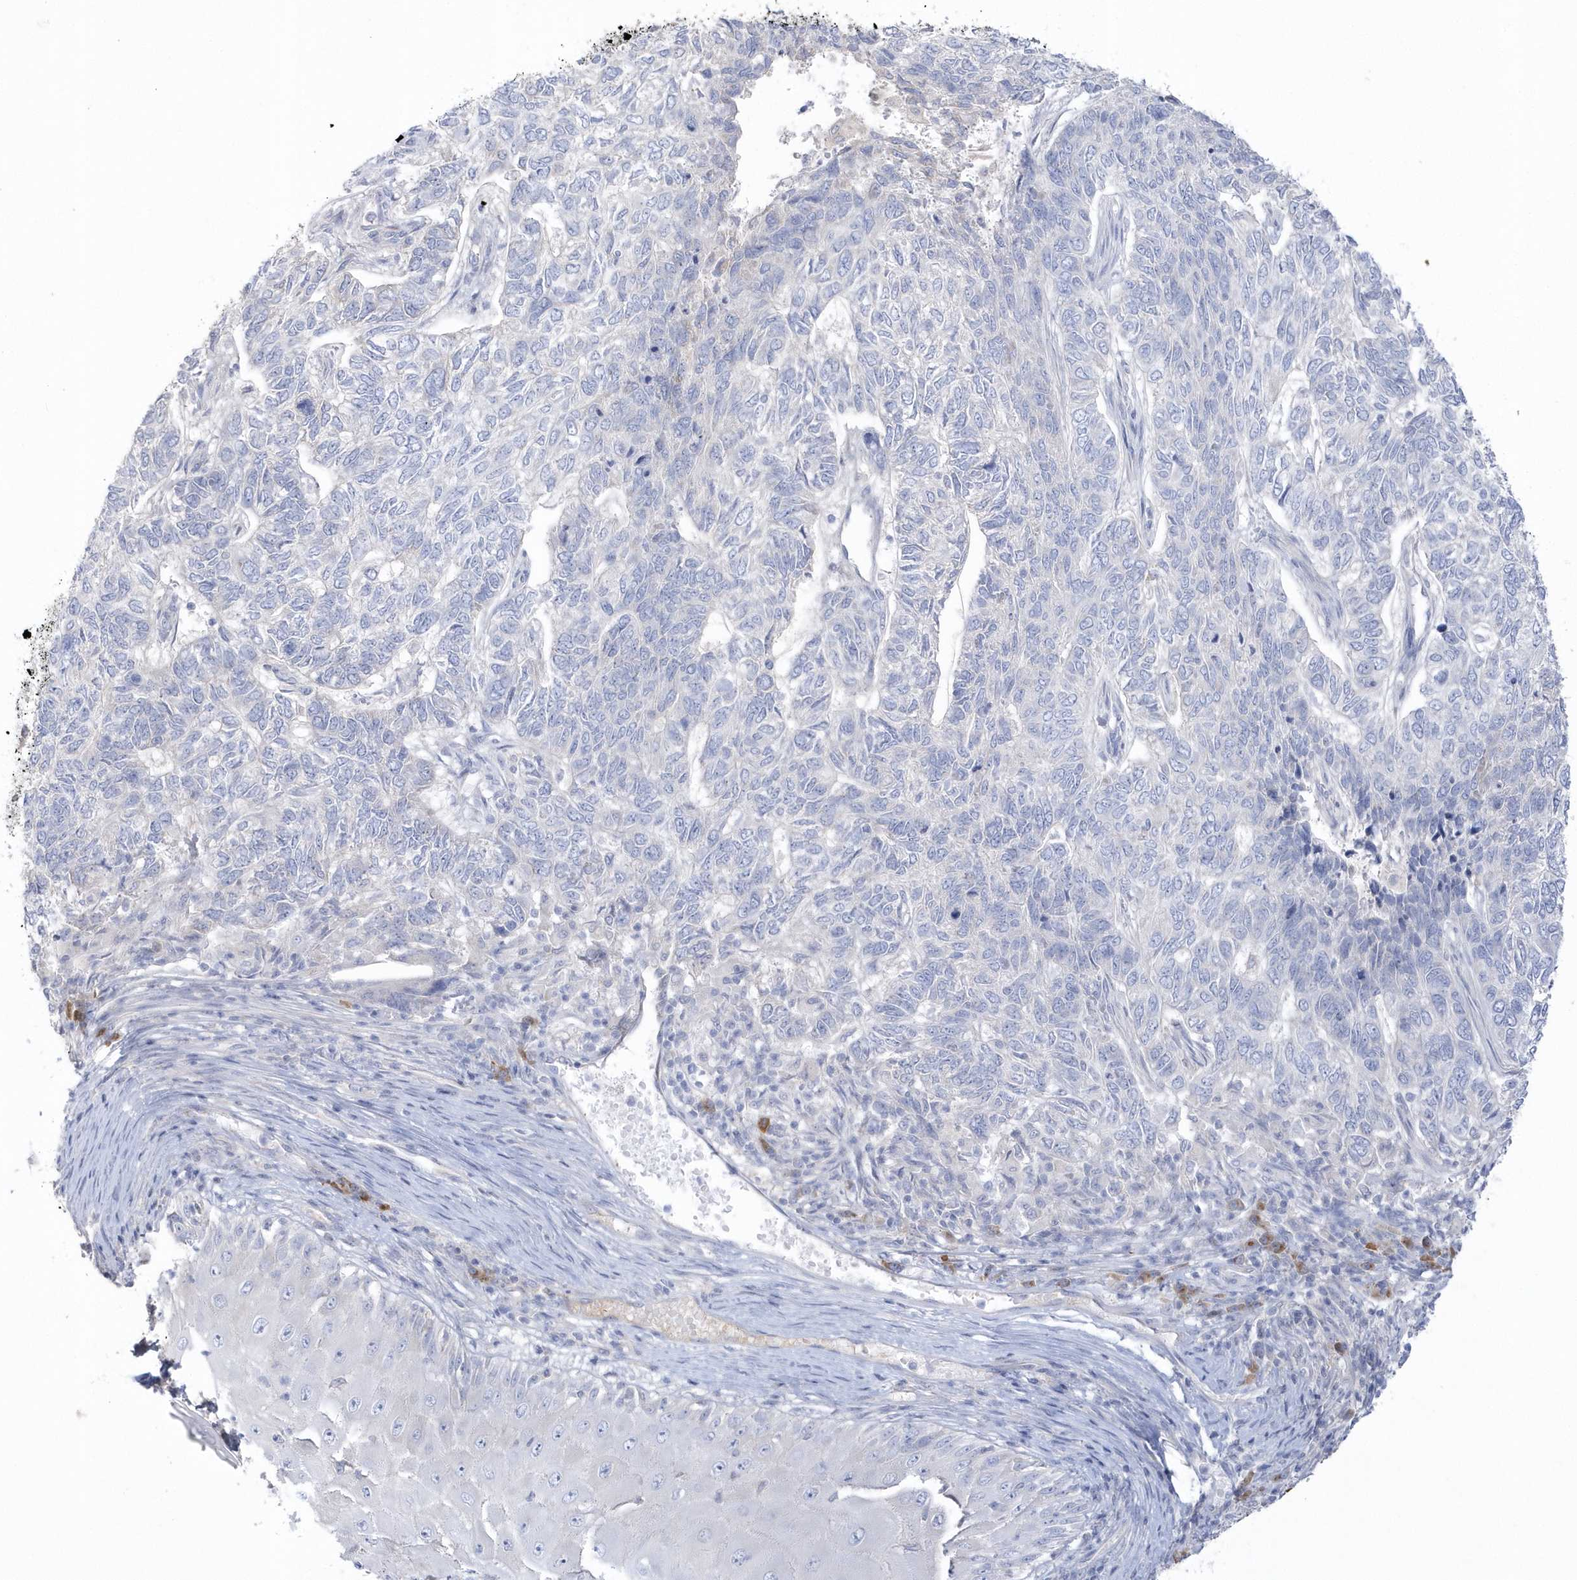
{"staining": {"intensity": "negative", "quantity": "none", "location": "none"}, "tissue": "skin cancer", "cell_type": "Tumor cells", "image_type": "cancer", "snomed": [{"axis": "morphology", "description": "Basal cell carcinoma"}, {"axis": "topography", "description": "Skin"}], "caption": "Skin cancer (basal cell carcinoma) was stained to show a protein in brown. There is no significant staining in tumor cells. (Immunohistochemistry, brightfield microscopy, high magnification).", "gene": "SEMA3D", "patient": {"sex": "female", "age": 65}}